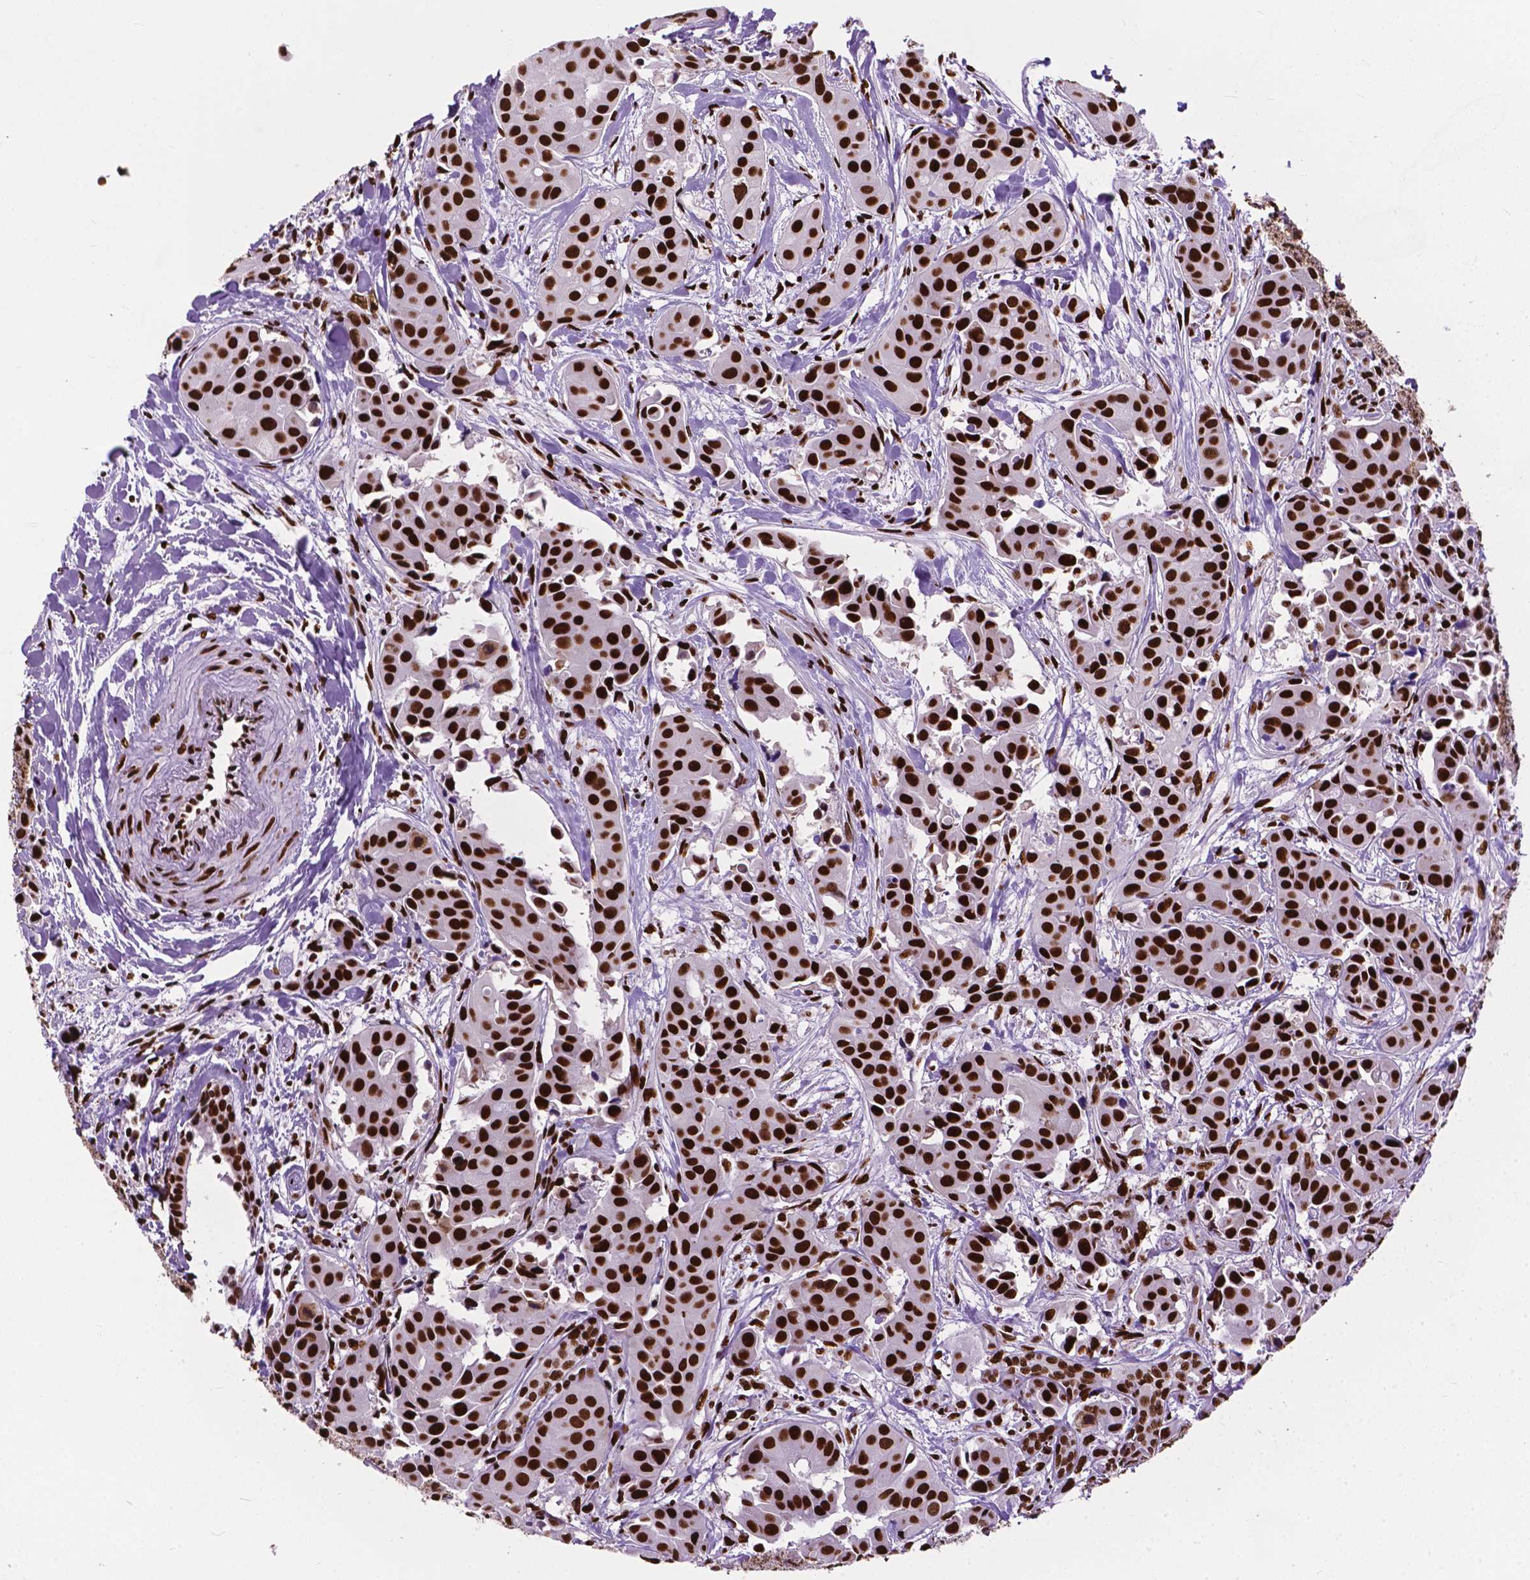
{"staining": {"intensity": "strong", "quantity": ">75%", "location": "nuclear"}, "tissue": "head and neck cancer", "cell_type": "Tumor cells", "image_type": "cancer", "snomed": [{"axis": "morphology", "description": "Adenocarcinoma, NOS"}, {"axis": "topography", "description": "Head-Neck"}], "caption": "Tumor cells display strong nuclear staining in approximately >75% of cells in head and neck cancer.", "gene": "SMIM5", "patient": {"sex": "male", "age": 76}}